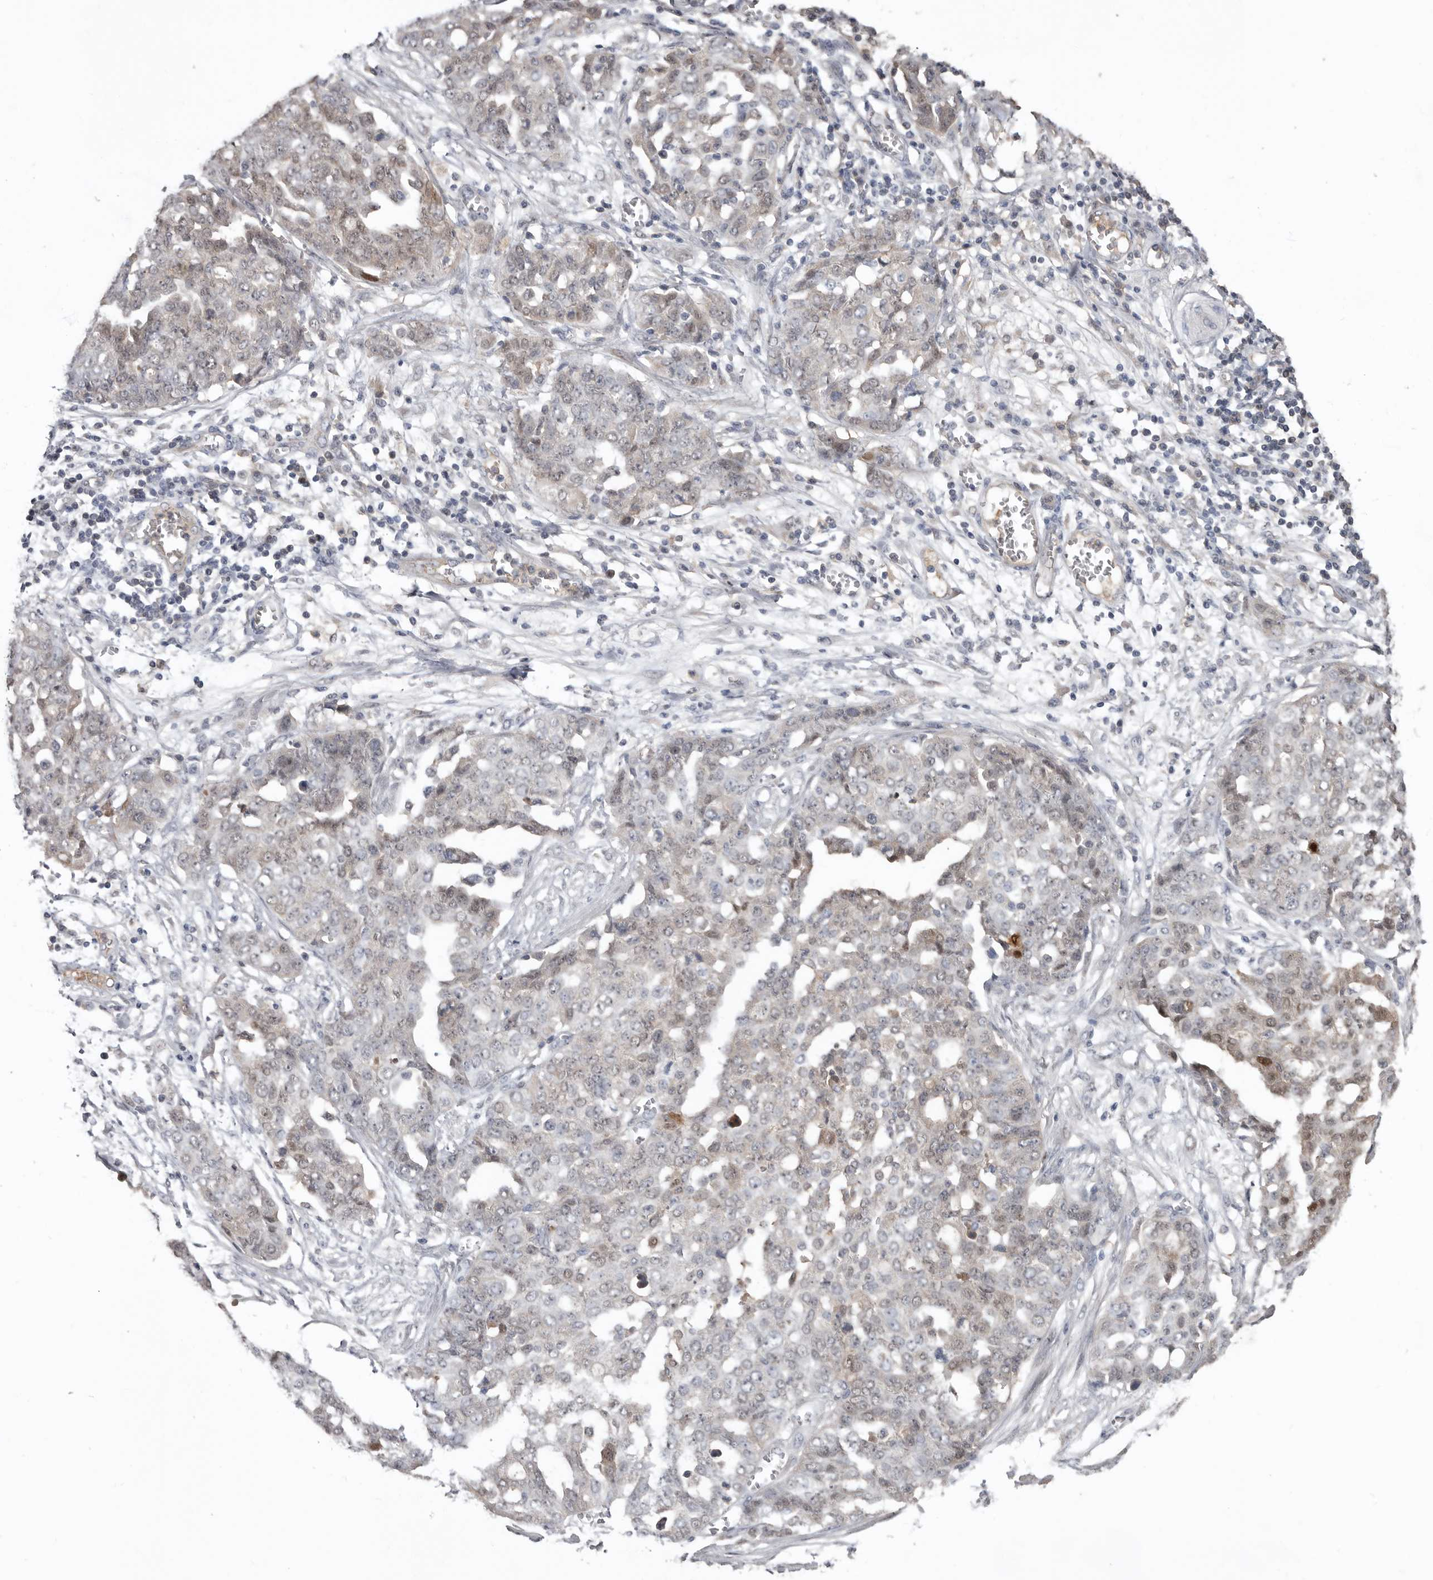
{"staining": {"intensity": "weak", "quantity": "25%-75%", "location": "nuclear"}, "tissue": "ovarian cancer", "cell_type": "Tumor cells", "image_type": "cancer", "snomed": [{"axis": "morphology", "description": "Cystadenocarcinoma, serous, NOS"}, {"axis": "topography", "description": "Soft tissue"}, {"axis": "topography", "description": "Ovary"}], "caption": "Weak nuclear protein staining is appreciated in about 25%-75% of tumor cells in ovarian cancer (serous cystadenocarcinoma).", "gene": "RBKS", "patient": {"sex": "female", "age": 57}}